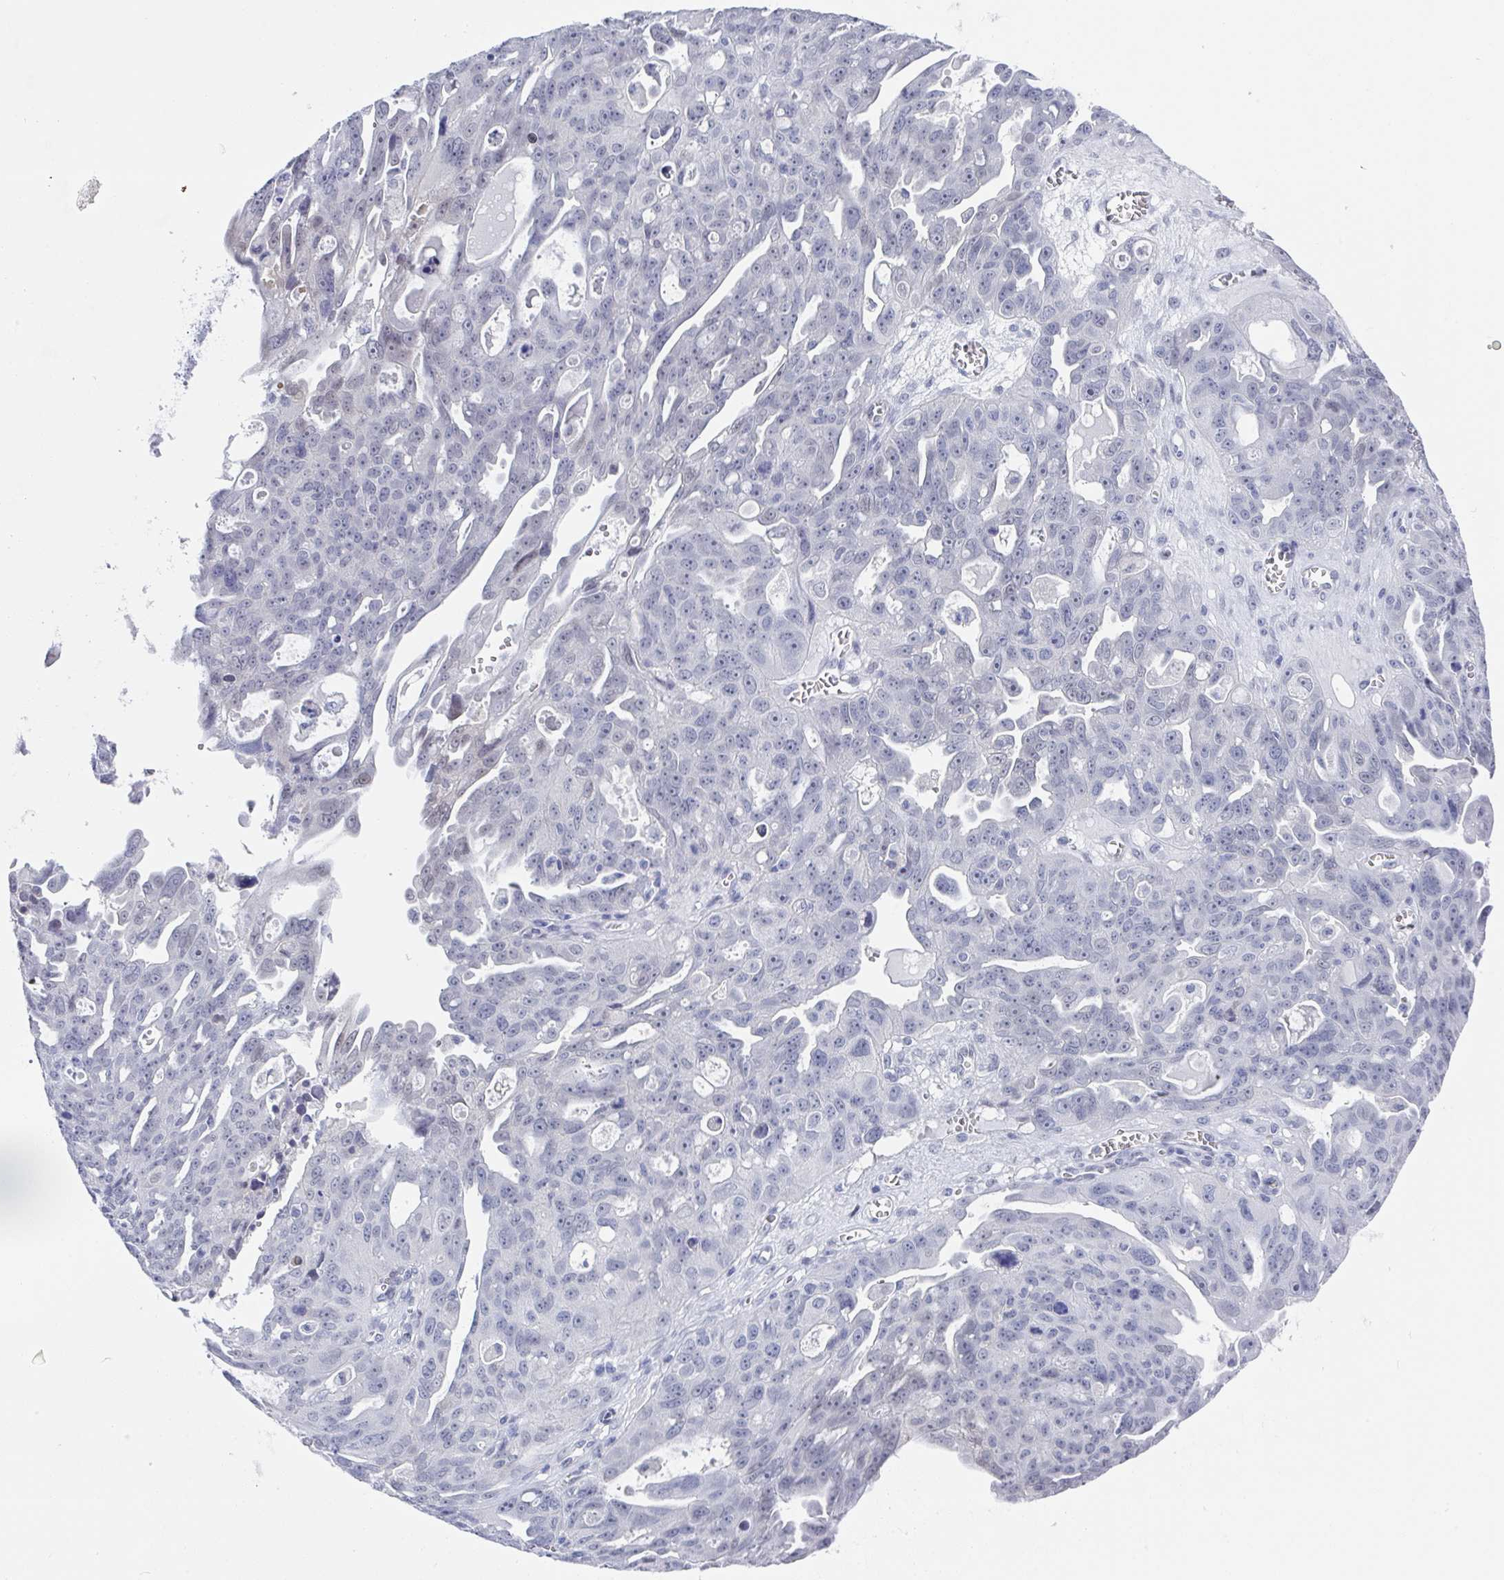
{"staining": {"intensity": "negative", "quantity": "none", "location": "none"}, "tissue": "ovarian cancer", "cell_type": "Tumor cells", "image_type": "cancer", "snomed": [{"axis": "morphology", "description": "Carcinoma, endometroid"}, {"axis": "topography", "description": "Ovary"}], "caption": "Immunohistochemical staining of endometroid carcinoma (ovarian) shows no significant expression in tumor cells.", "gene": "MFSD4A", "patient": {"sex": "female", "age": 70}}